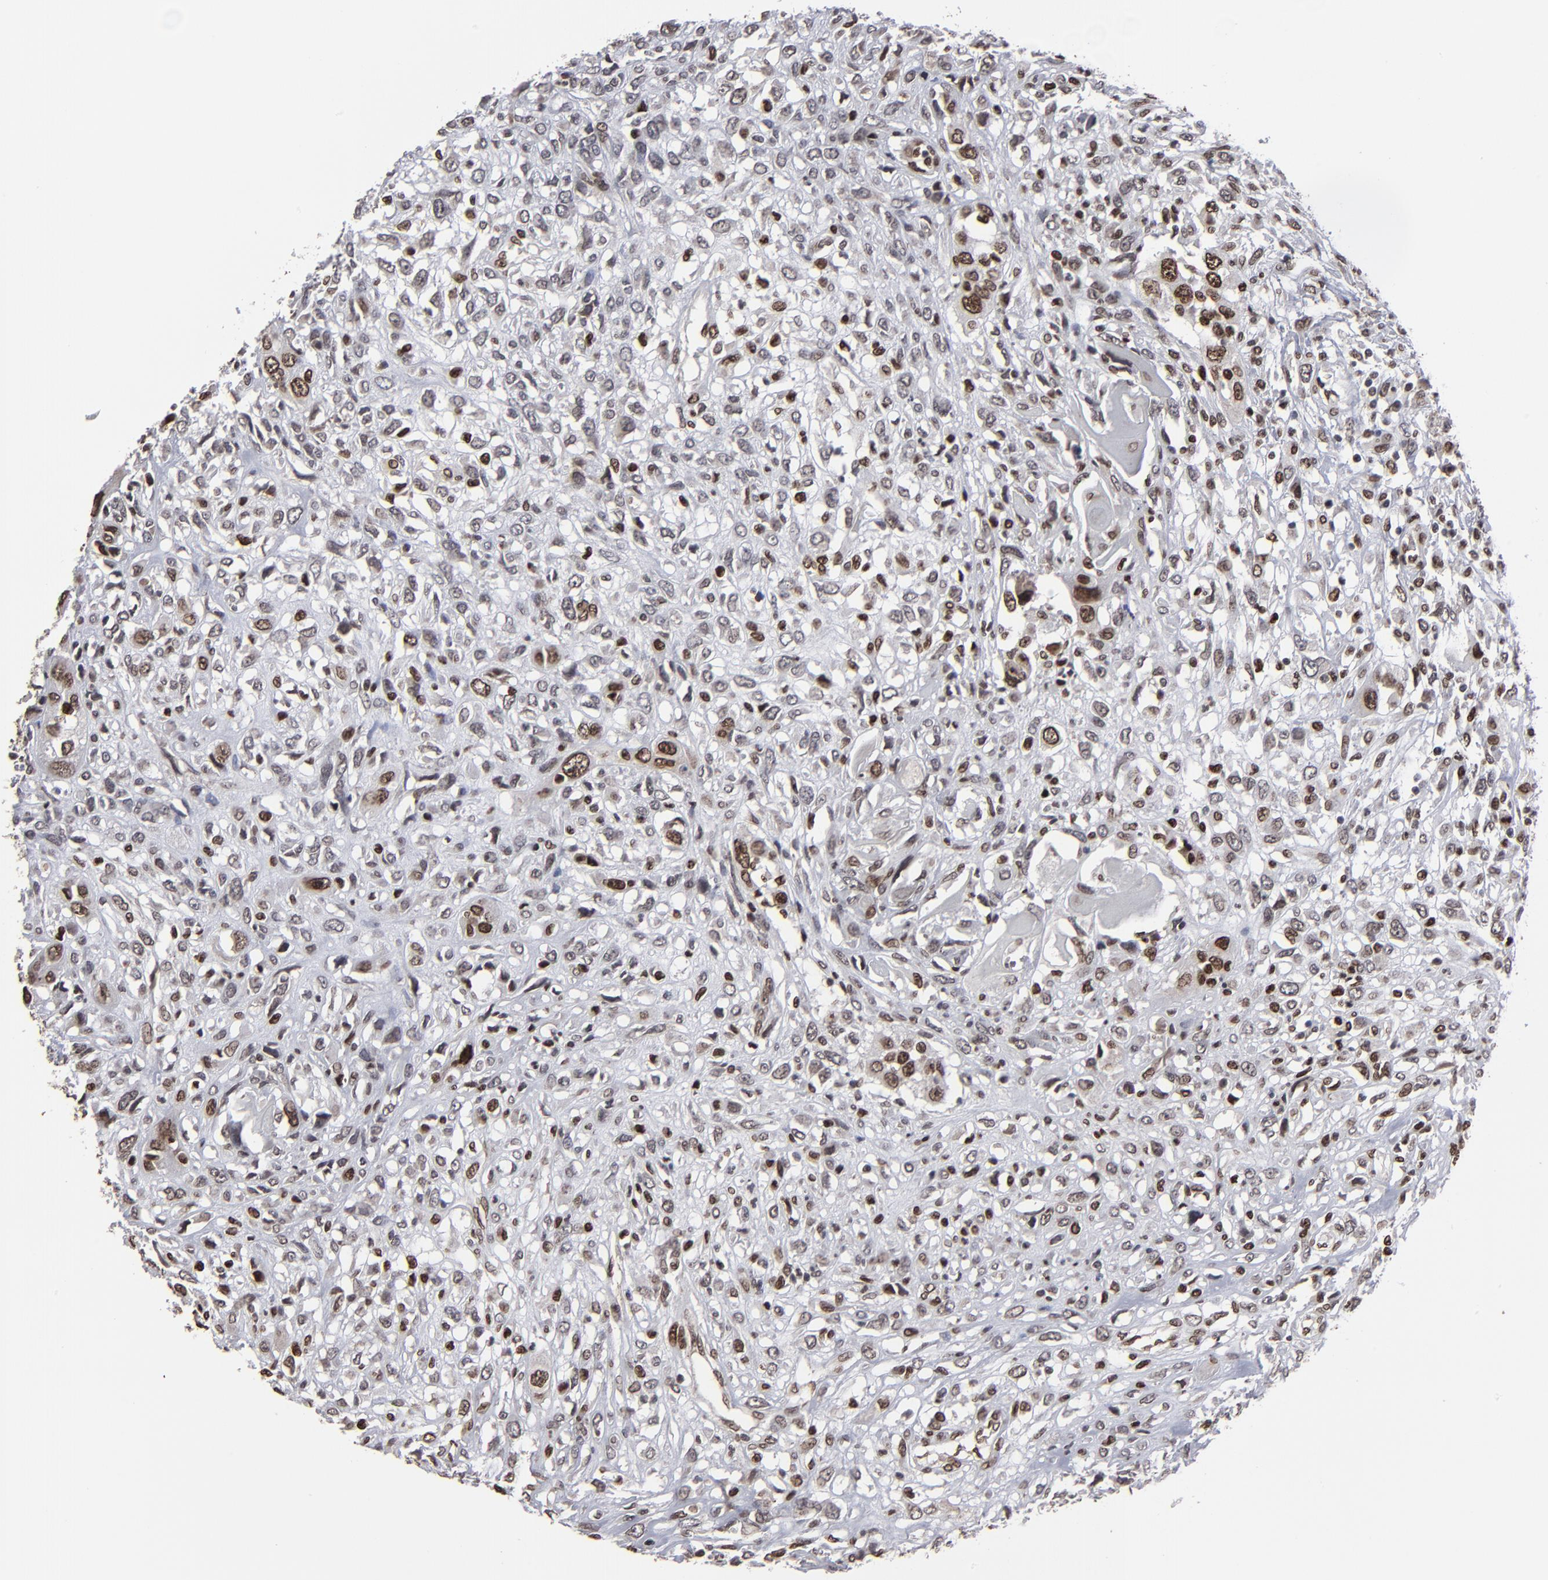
{"staining": {"intensity": "moderate", "quantity": ">75%", "location": "nuclear"}, "tissue": "head and neck cancer", "cell_type": "Tumor cells", "image_type": "cancer", "snomed": [{"axis": "morphology", "description": "Neoplasm, malignant, NOS"}, {"axis": "topography", "description": "Salivary gland"}, {"axis": "topography", "description": "Head-Neck"}], "caption": "Head and neck malignant neoplasm stained with DAB immunohistochemistry exhibits medium levels of moderate nuclear positivity in approximately >75% of tumor cells.", "gene": "BAZ1A", "patient": {"sex": "male", "age": 43}}